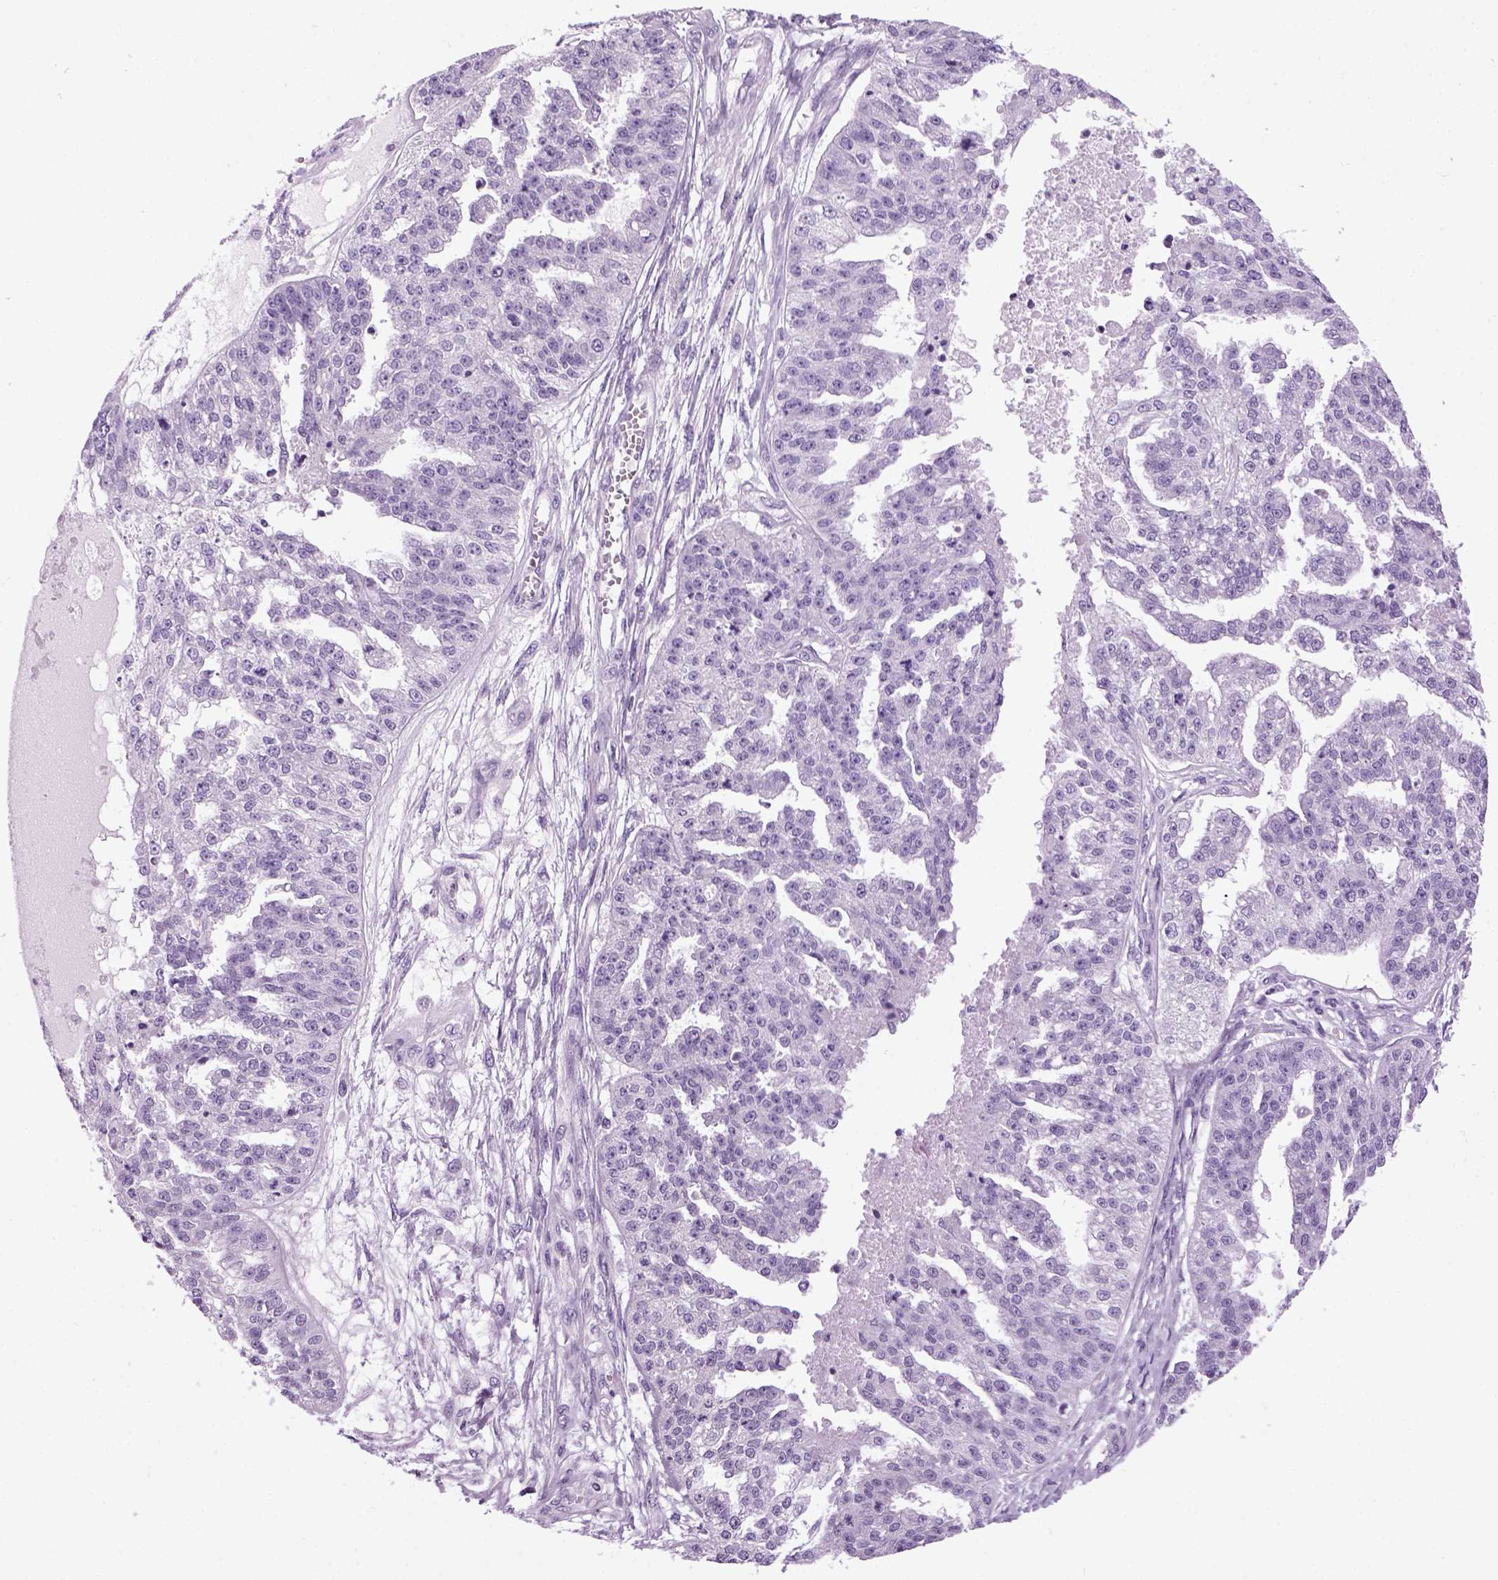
{"staining": {"intensity": "negative", "quantity": "none", "location": "none"}, "tissue": "ovarian cancer", "cell_type": "Tumor cells", "image_type": "cancer", "snomed": [{"axis": "morphology", "description": "Cystadenocarcinoma, serous, NOS"}, {"axis": "topography", "description": "Ovary"}], "caption": "The photomicrograph displays no staining of tumor cells in ovarian serous cystadenocarcinoma. The staining was performed using DAB (3,3'-diaminobenzidine) to visualize the protein expression in brown, while the nuclei were stained in blue with hematoxylin (Magnification: 20x).", "gene": "HMCN2", "patient": {"sex": "female", "age": 58}}